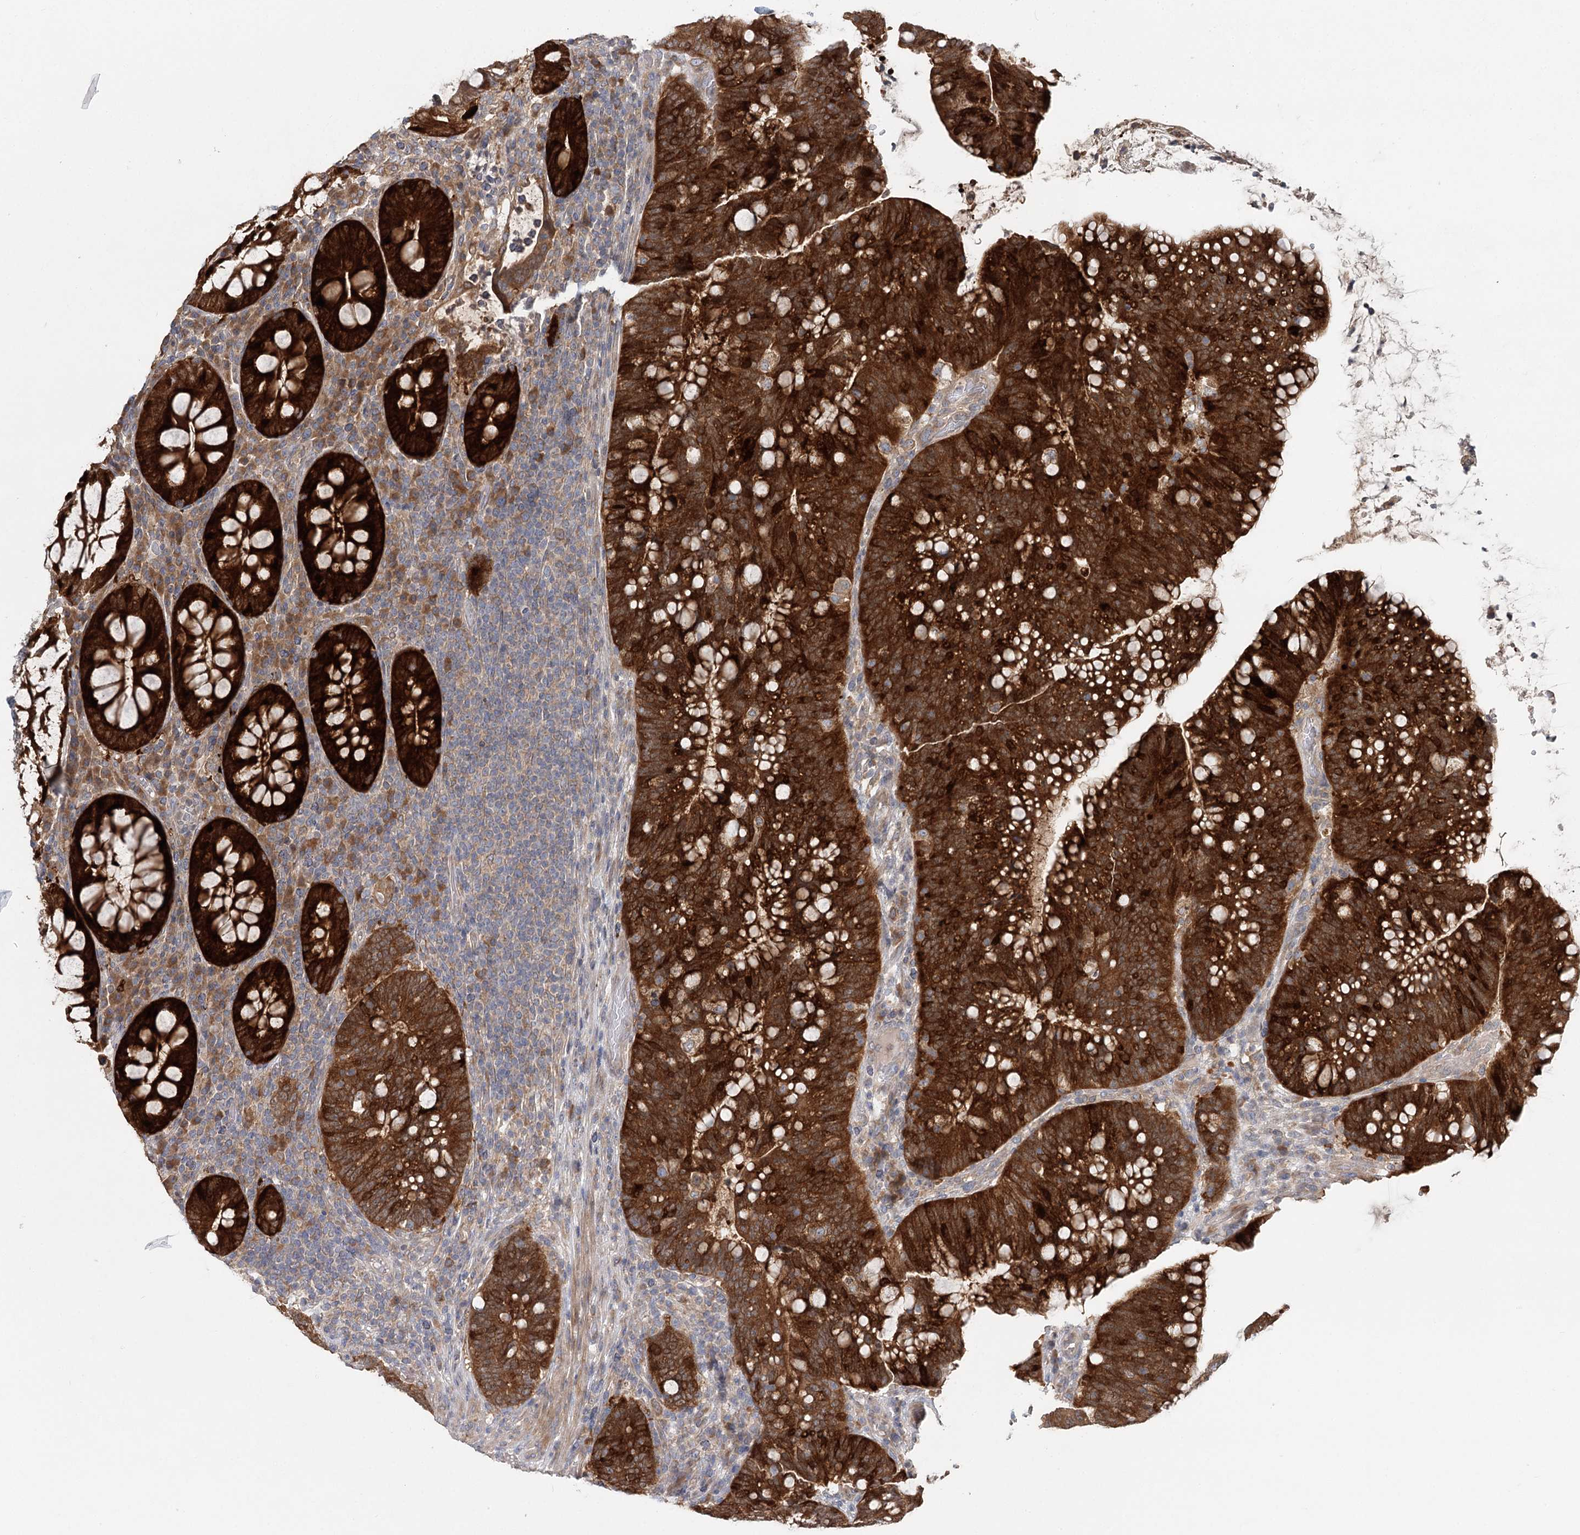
{"staining": {"intensity": "strong", "quantity": ">75%", "location": "cytoplasmic/membranous"}, "tissue": "colorectal cancer", "cell_type": "Tumor cells", "image_type": "cancer", "snomed": [{"axis": "morphology", "description": "Adenocarcinoma, NOS"}, {"axis": "topography", "description": "Colon"}], "caption": "Immunohistochemical staining of adenocarcinoma (colorectal) demonstrates high levels of strong cytoplasmic/membranous expression in approximately >75% of tumor cells.", "gene": "PAIP2", "patient": {"sex": "female", "age": 66}}